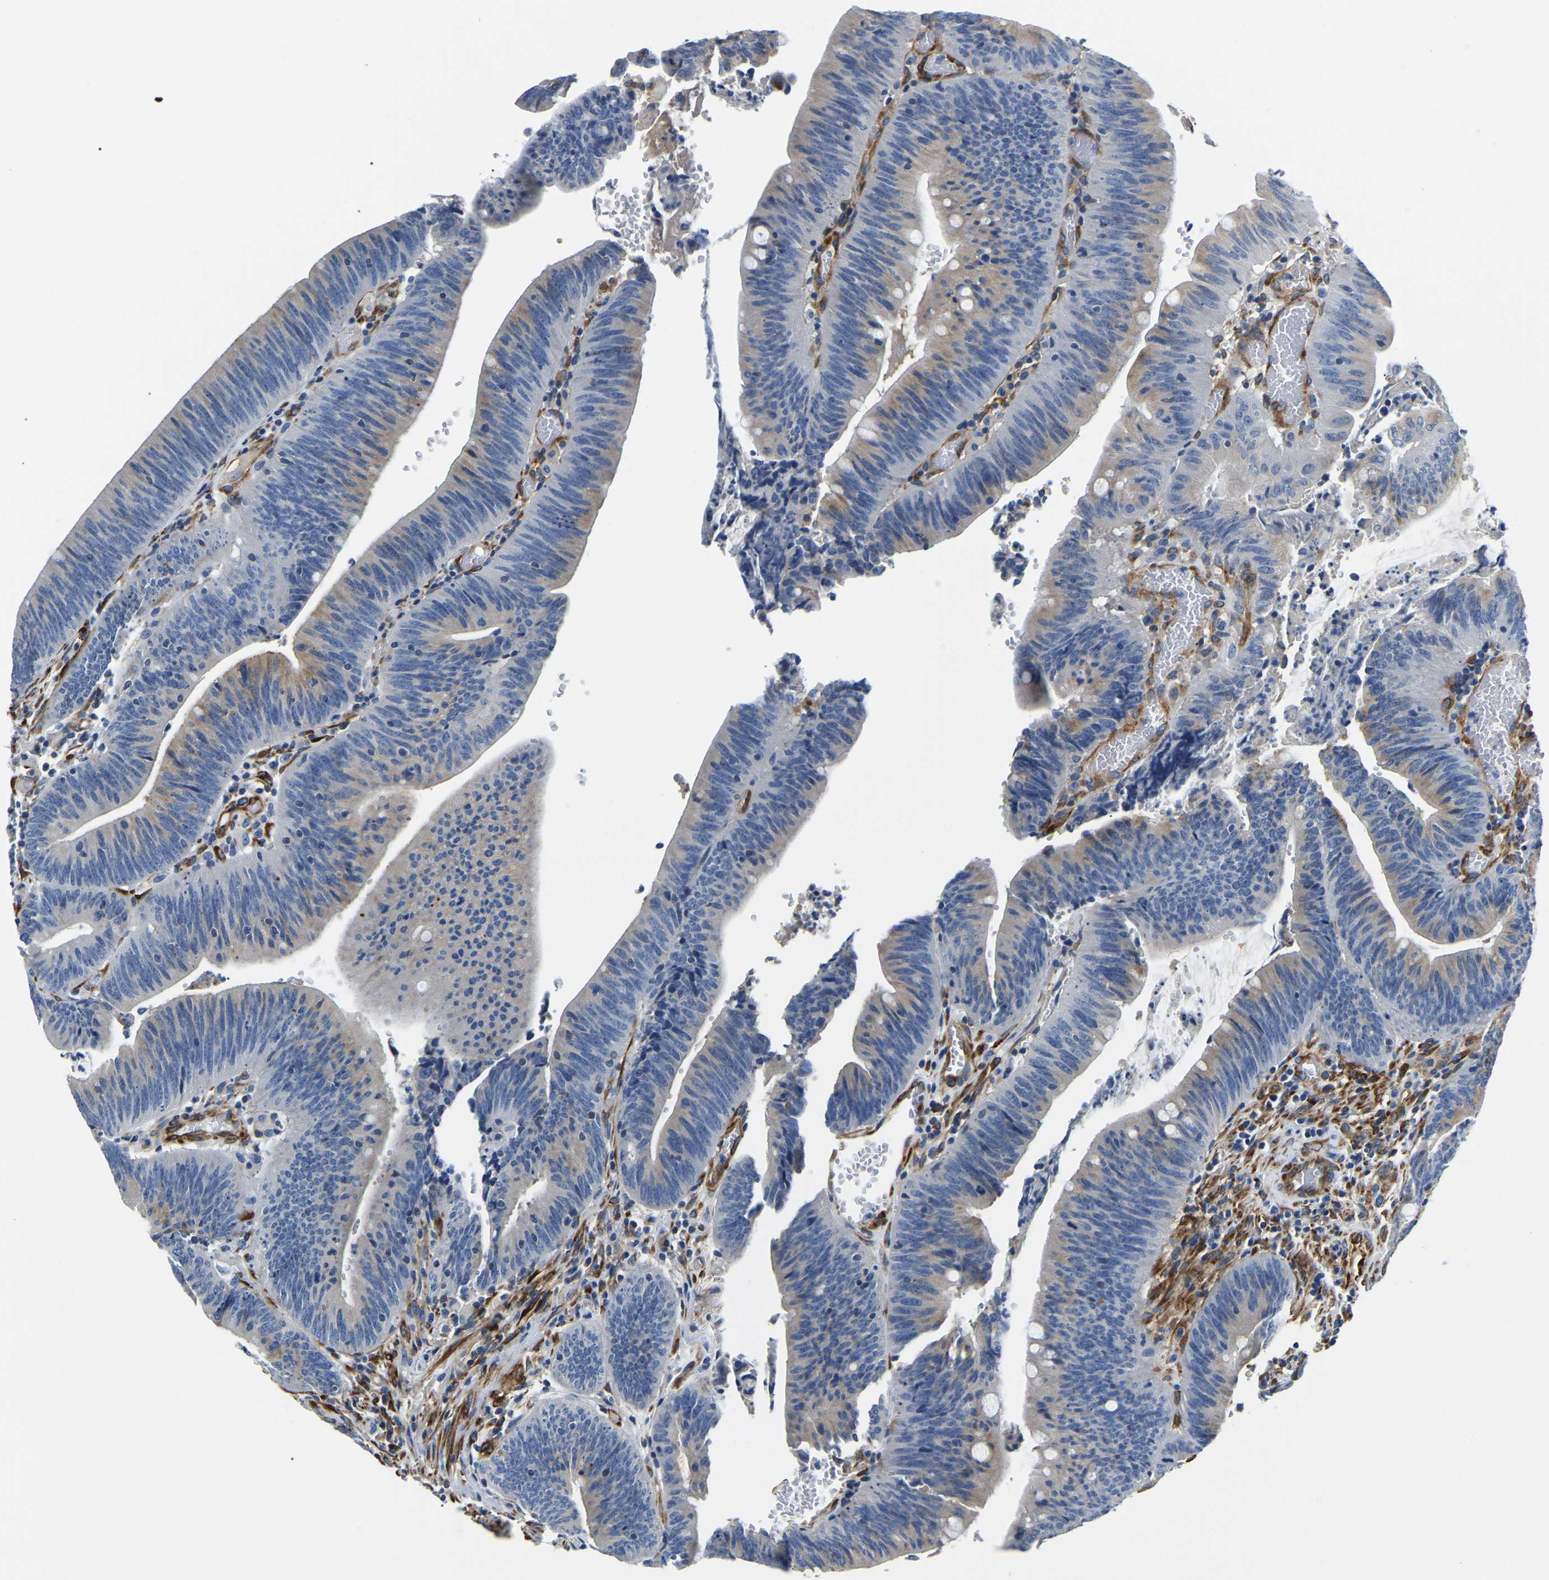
{"staining": {"intensity": "negative", "quantity": "none", "location": "none"}, "tissue": "colorectal cancer", "cell_type": "Tumor cells", "image_type": "cancer", "snomed": [{"axis": "morphology", "description": "Normal tissue, NOS"}, {"axis": "morphology", "description": "Adenocarcinoma, NOS"}, {"axis": "topography", "description": "Rectum"}], "caption": "Tumor cells show no significant expression in colorectal adenocarcinoma. (Brightfield microscopy of DAB (3,3'-diaminobenzidine) IHC at high magnification).", "gene": "DUSP8", "patient": {"sex": "female", "age": 66}}